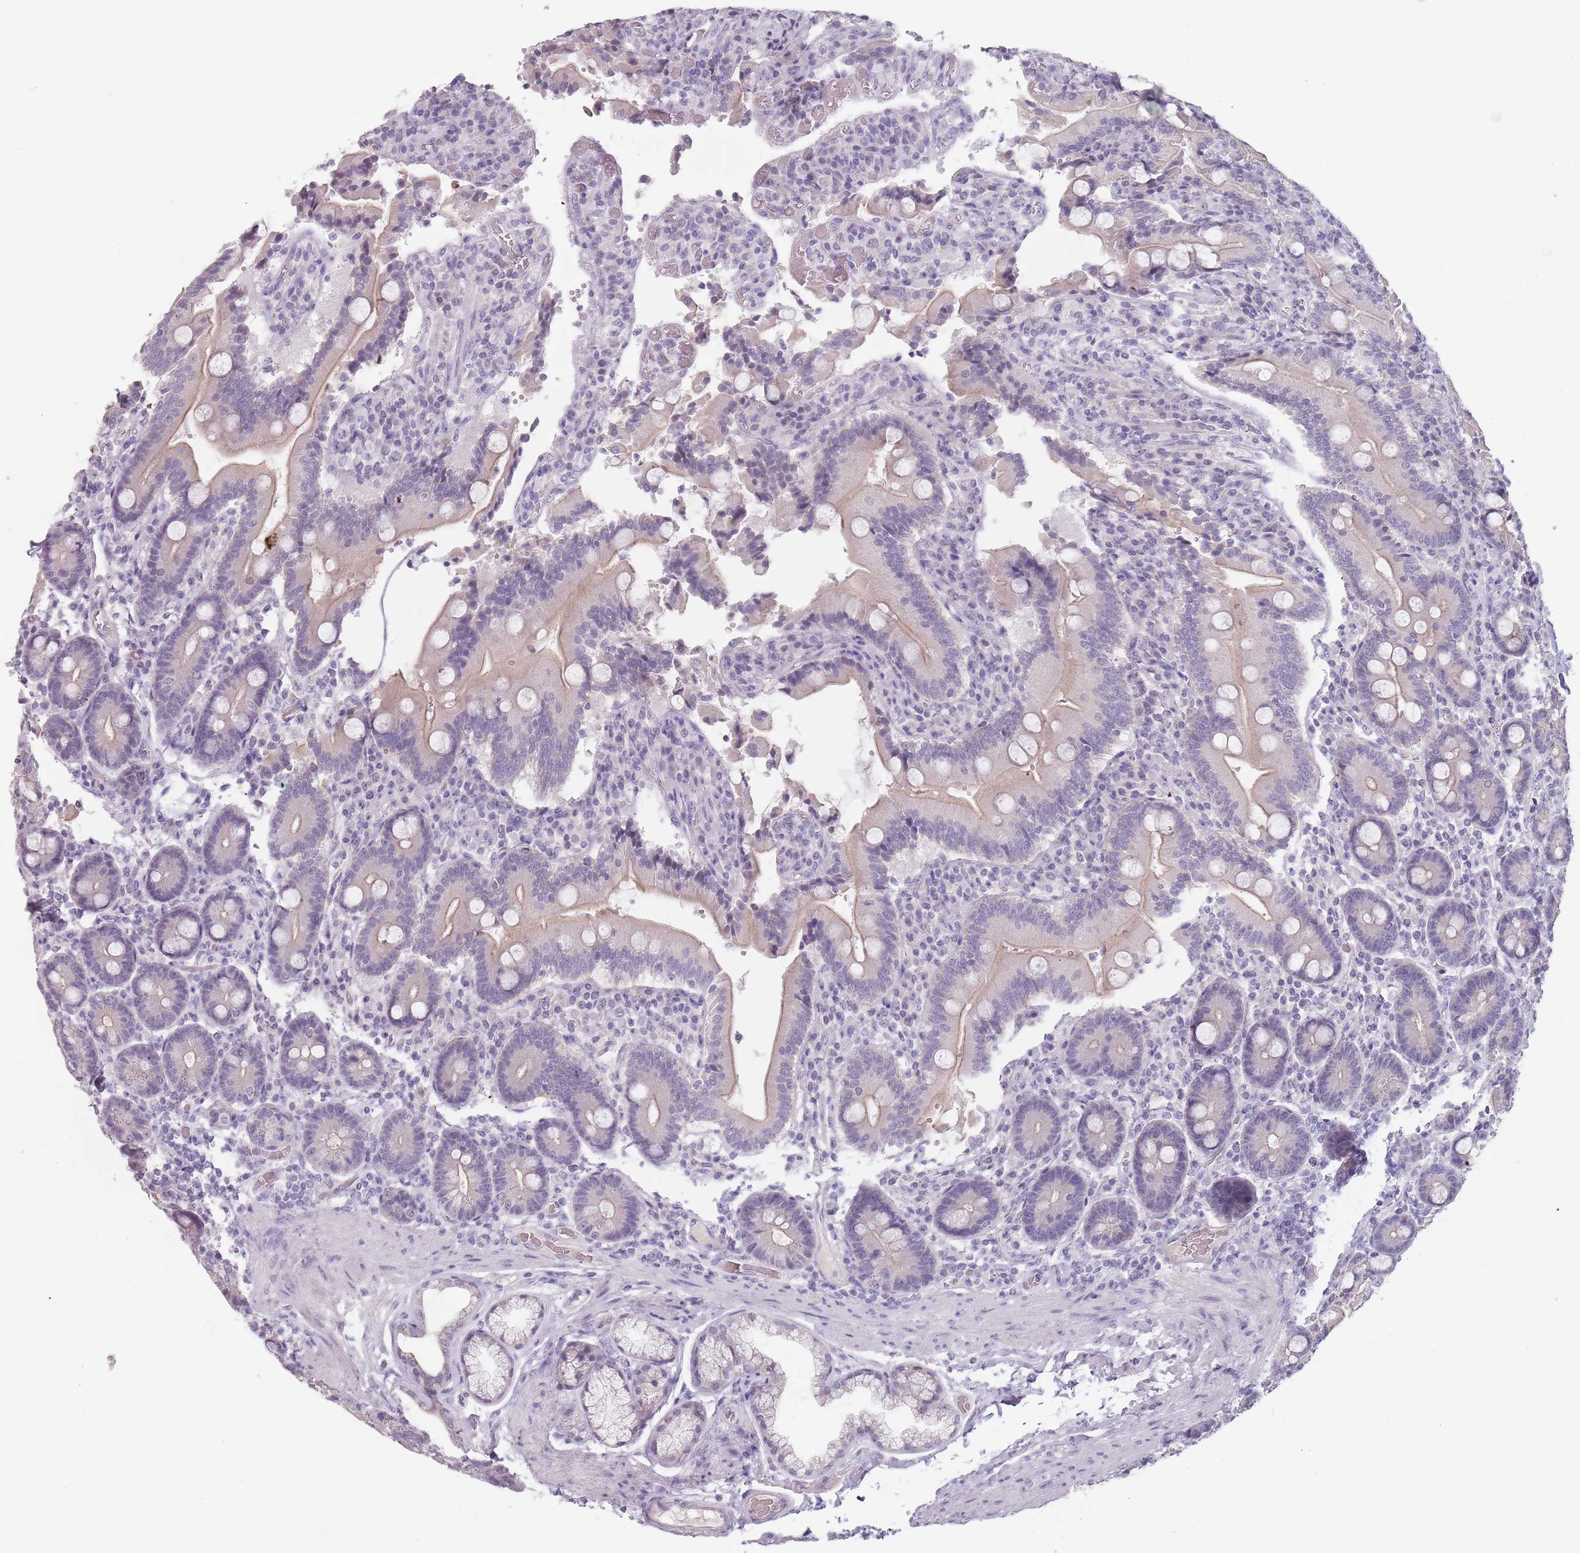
{"staining": {"intensity": "weak", "quantity": "25%-75%", "location": "cytoplasmic/membranous"}, "tissue": "duodenum", "cell_type": "Glandular cells", "image_type": "normal", "snomed": [{"axis": "morphology", "description": "Normal tissue, NOS"}, {"axis": "topography", "description": "Duodenum"}], "caption": "High-magnification brightfield microscopy of unremarkable duodenum stained with DAB (3,3'-diaminobenzidine) (brown) and counterstained with hematoxylin (blue). glandular cells exhibit weak cytoplasmic/membranous expression is seen in approximately25%-75% of cells. The protein of interest is shown in brown color, while the nuclei are stained blue.", "gene": "CEP19", "patient": {"sex": "female", "age": 62}}